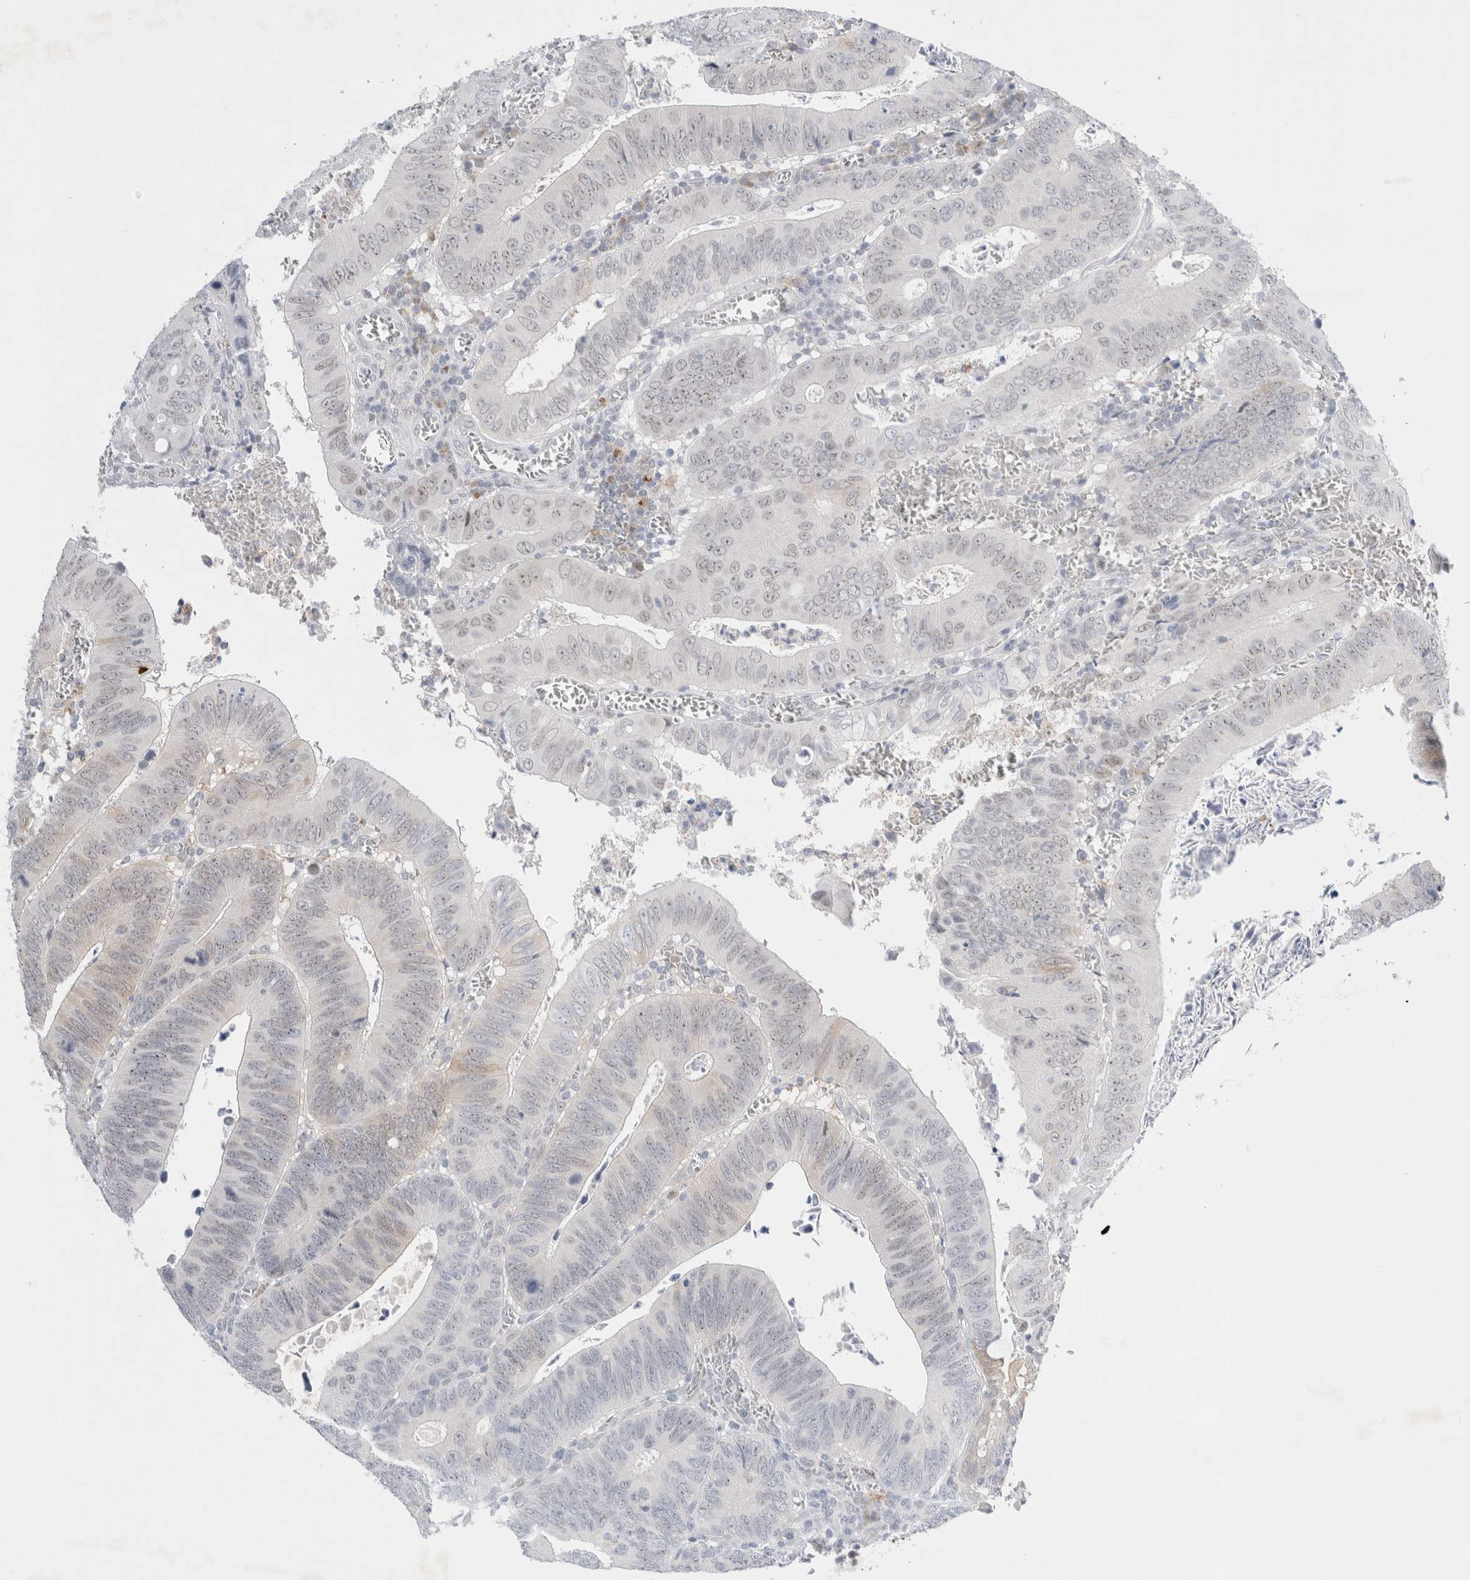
{"staining": {"intensity": "negative", "quantity": "none", "location": "none"}, "tissue": "colorectal cancer", "cell_type": "Tumor cells", "image_type": "cancer", "snomed": [{"axis": "morphology", "description": "Inflammation, NOS"}, {"axis": "morphology", "description": "Adenocarcinoma, NOS"}, {"axis": "topography", "description": "Colon"}], "caption": "Immunohistochemistry photomicrograph of neoplastic tissue: adenocarcinoma (colorectal) stained with DAB (3,3'-diaminobenzidine) demonstrates no significant protein expression in tumor cells.", "gene": "SLC22A12", "patient": {"sex": "male", "age": 72}}